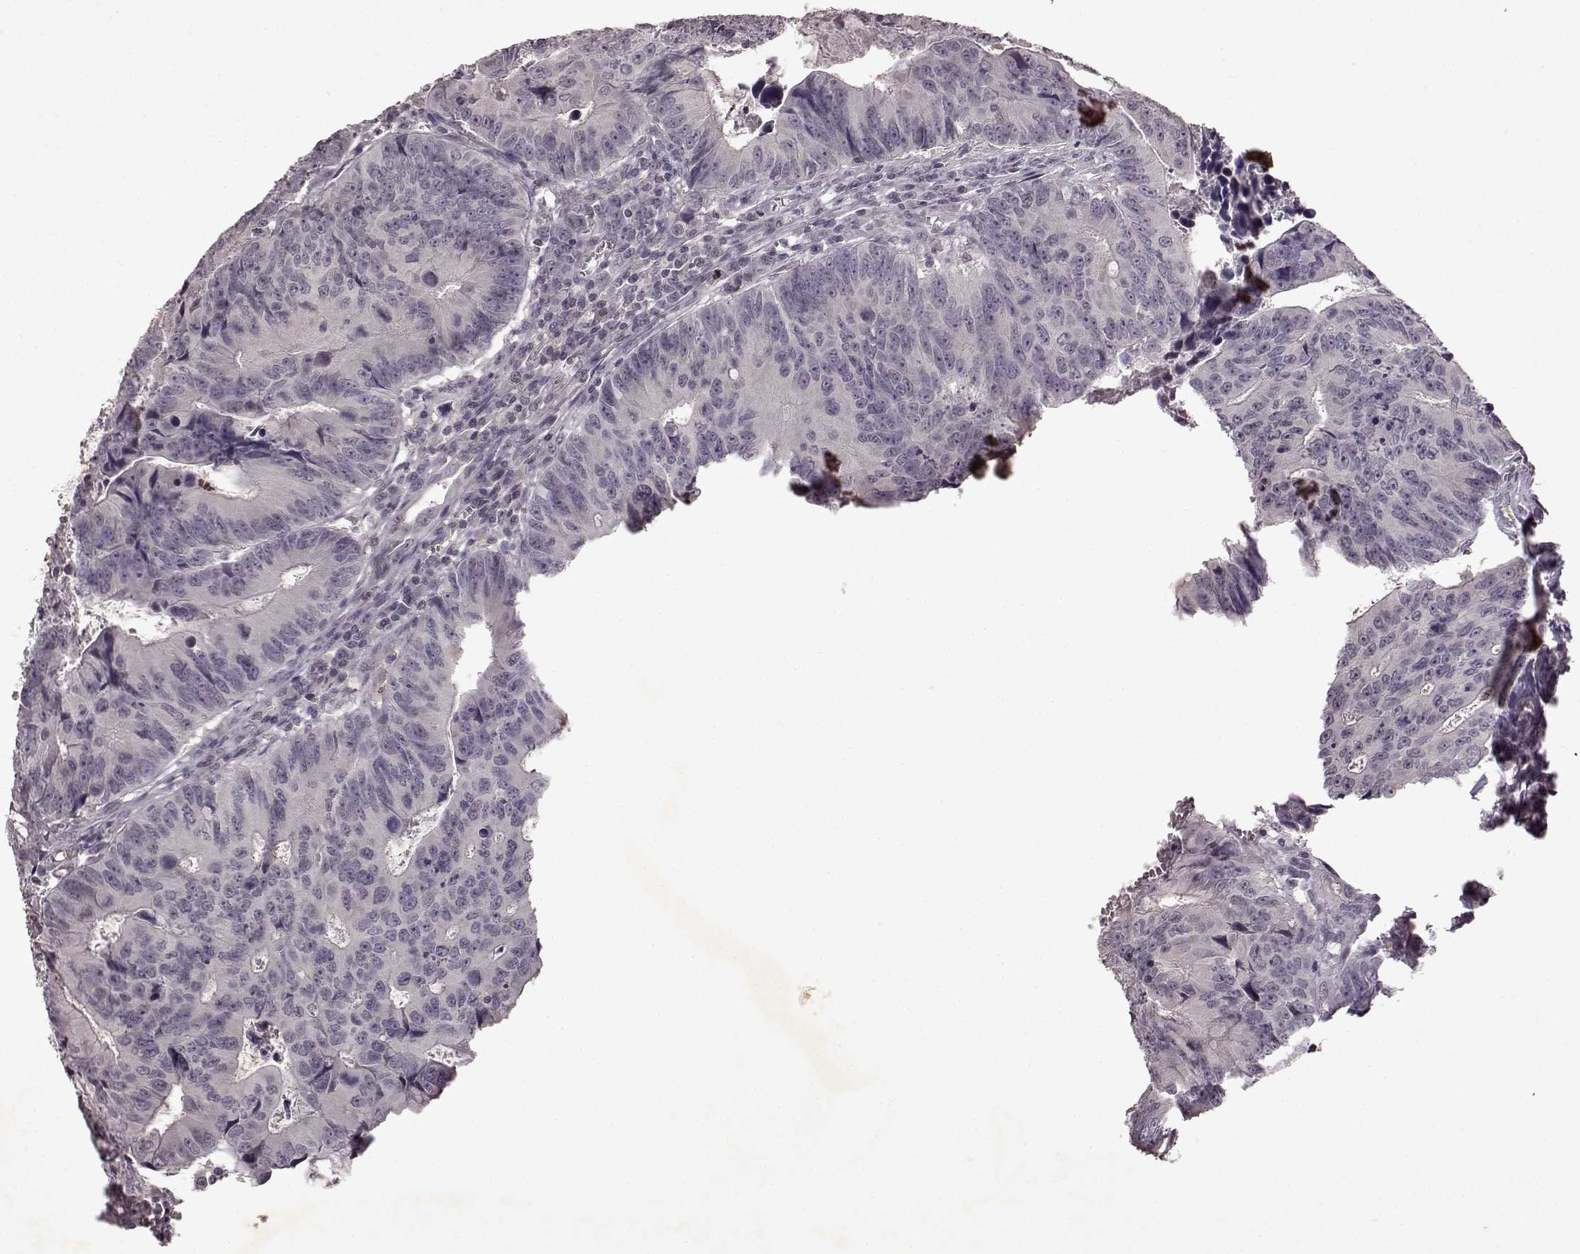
{"staining": {"intensity": "negative", "quantity": "none", "location": "none"}, "tissue": "colorectal cancer", "cell_type": "Tumor cells", "image_type": "cancer", "snomed": [{"axis": "morphology", "description": "Adenocarcinoma, NOS"}, {"axis": "topography", "description": "Colon"}], "caption": "The immunohistochemistry image has no significant positivity in tumor cells of colorectal cancer tissue.", "gene": "LHB", "patient": {"sex": "female", "age": 87}}